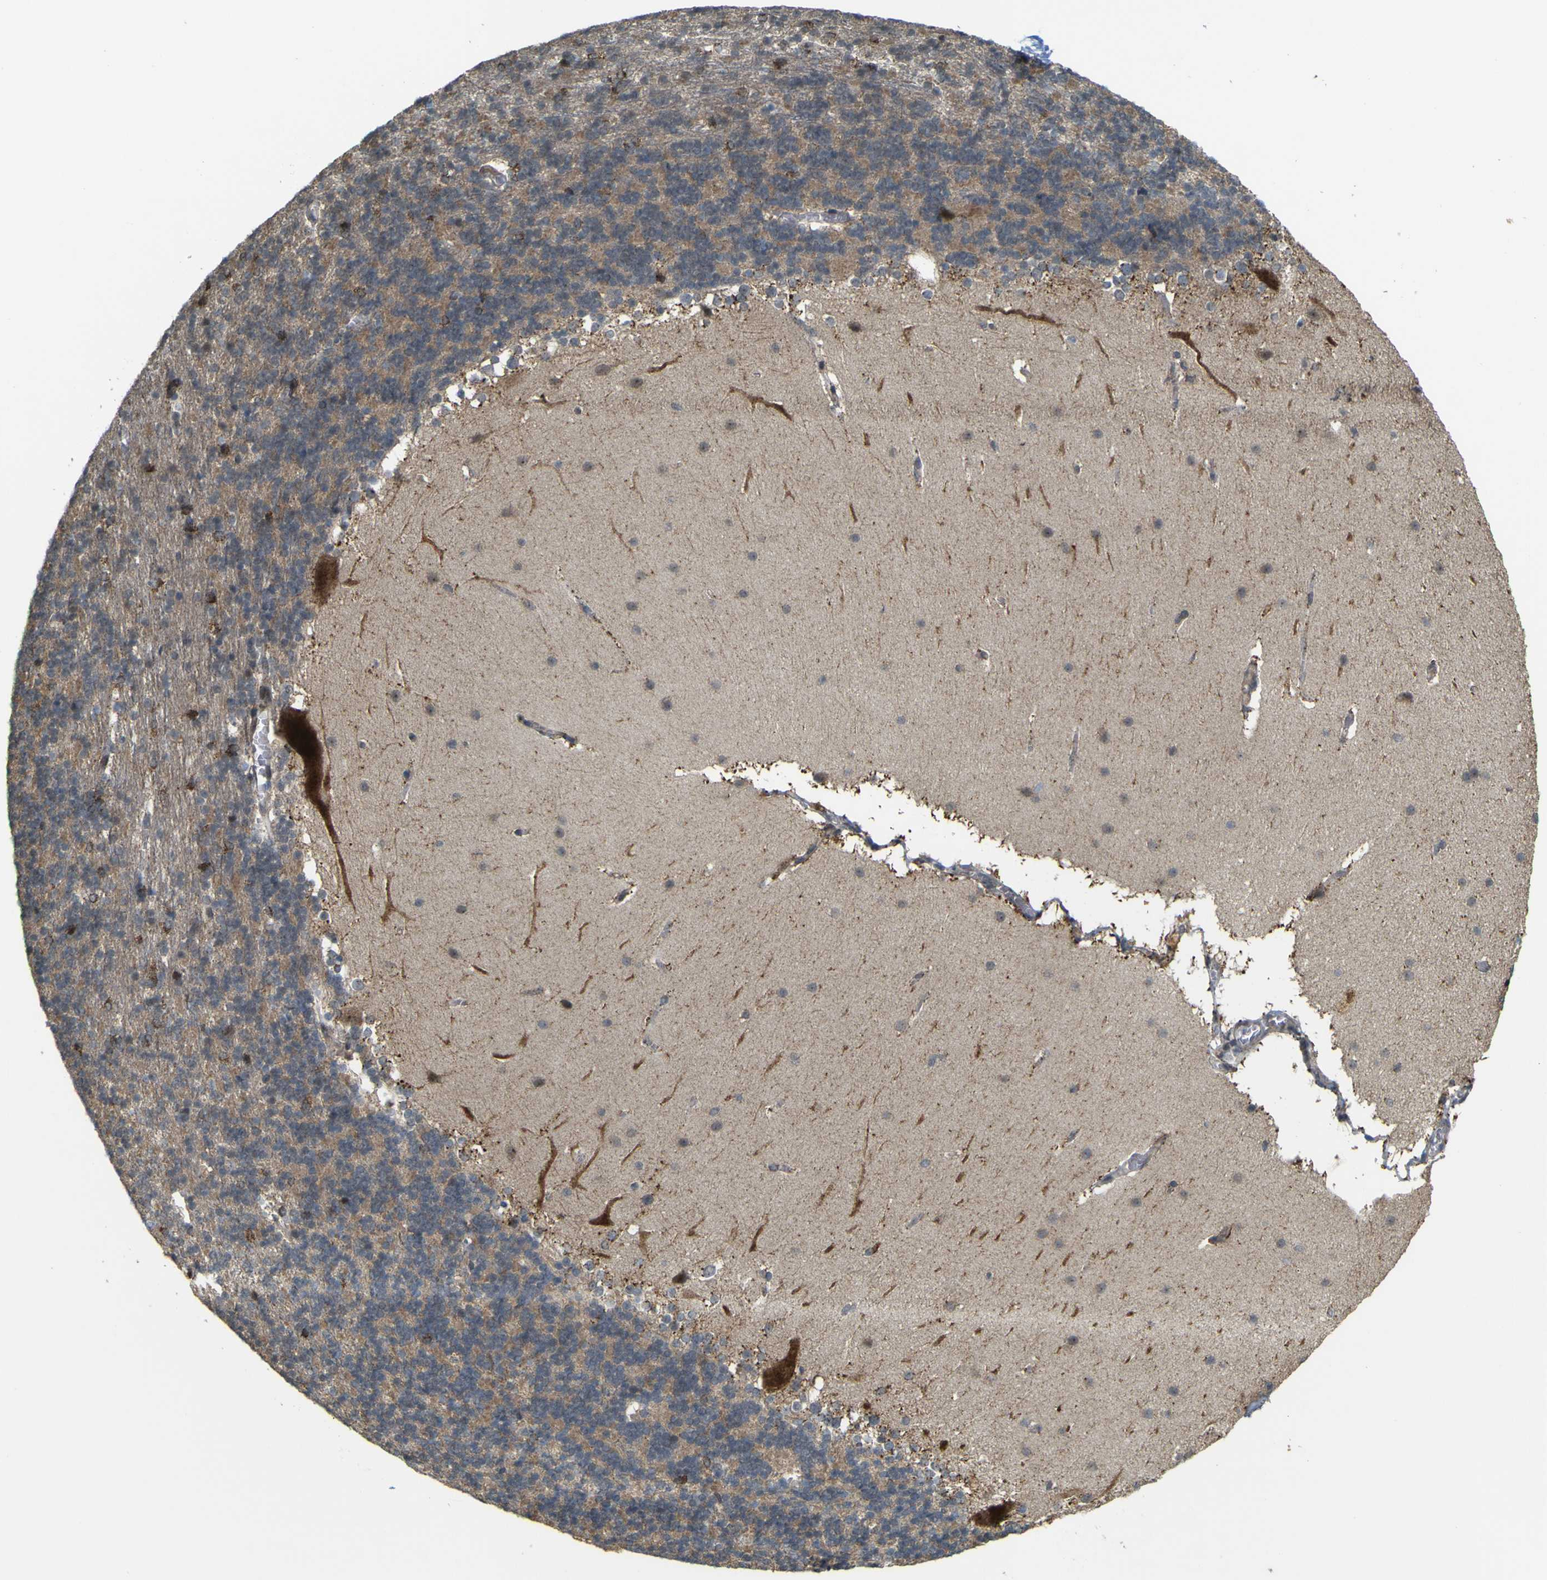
{"staining": {"intensity": "moderate", "quantity": ">75%", "location": "cytoplasmic/membranous"}, "tissue": "cerebellum", "cell_type": "Cells in granular layer", "image_type": "normal", "snomed": [{"axis": "morphology", "description": "Normal tissue, NOS"}, {"axis": "topography", "description": "Cerebellum"}], "caption": "A photomicrograph of human cerebellum stained for a protein reveals moderate cytoplasmic/membranous brown staining in cells in granular layer. (brown staining indicates protein expression, while blue staining denotes nuclei).", "gene": "ACBD5", "patient": {"sex": "female", "age": 19}}